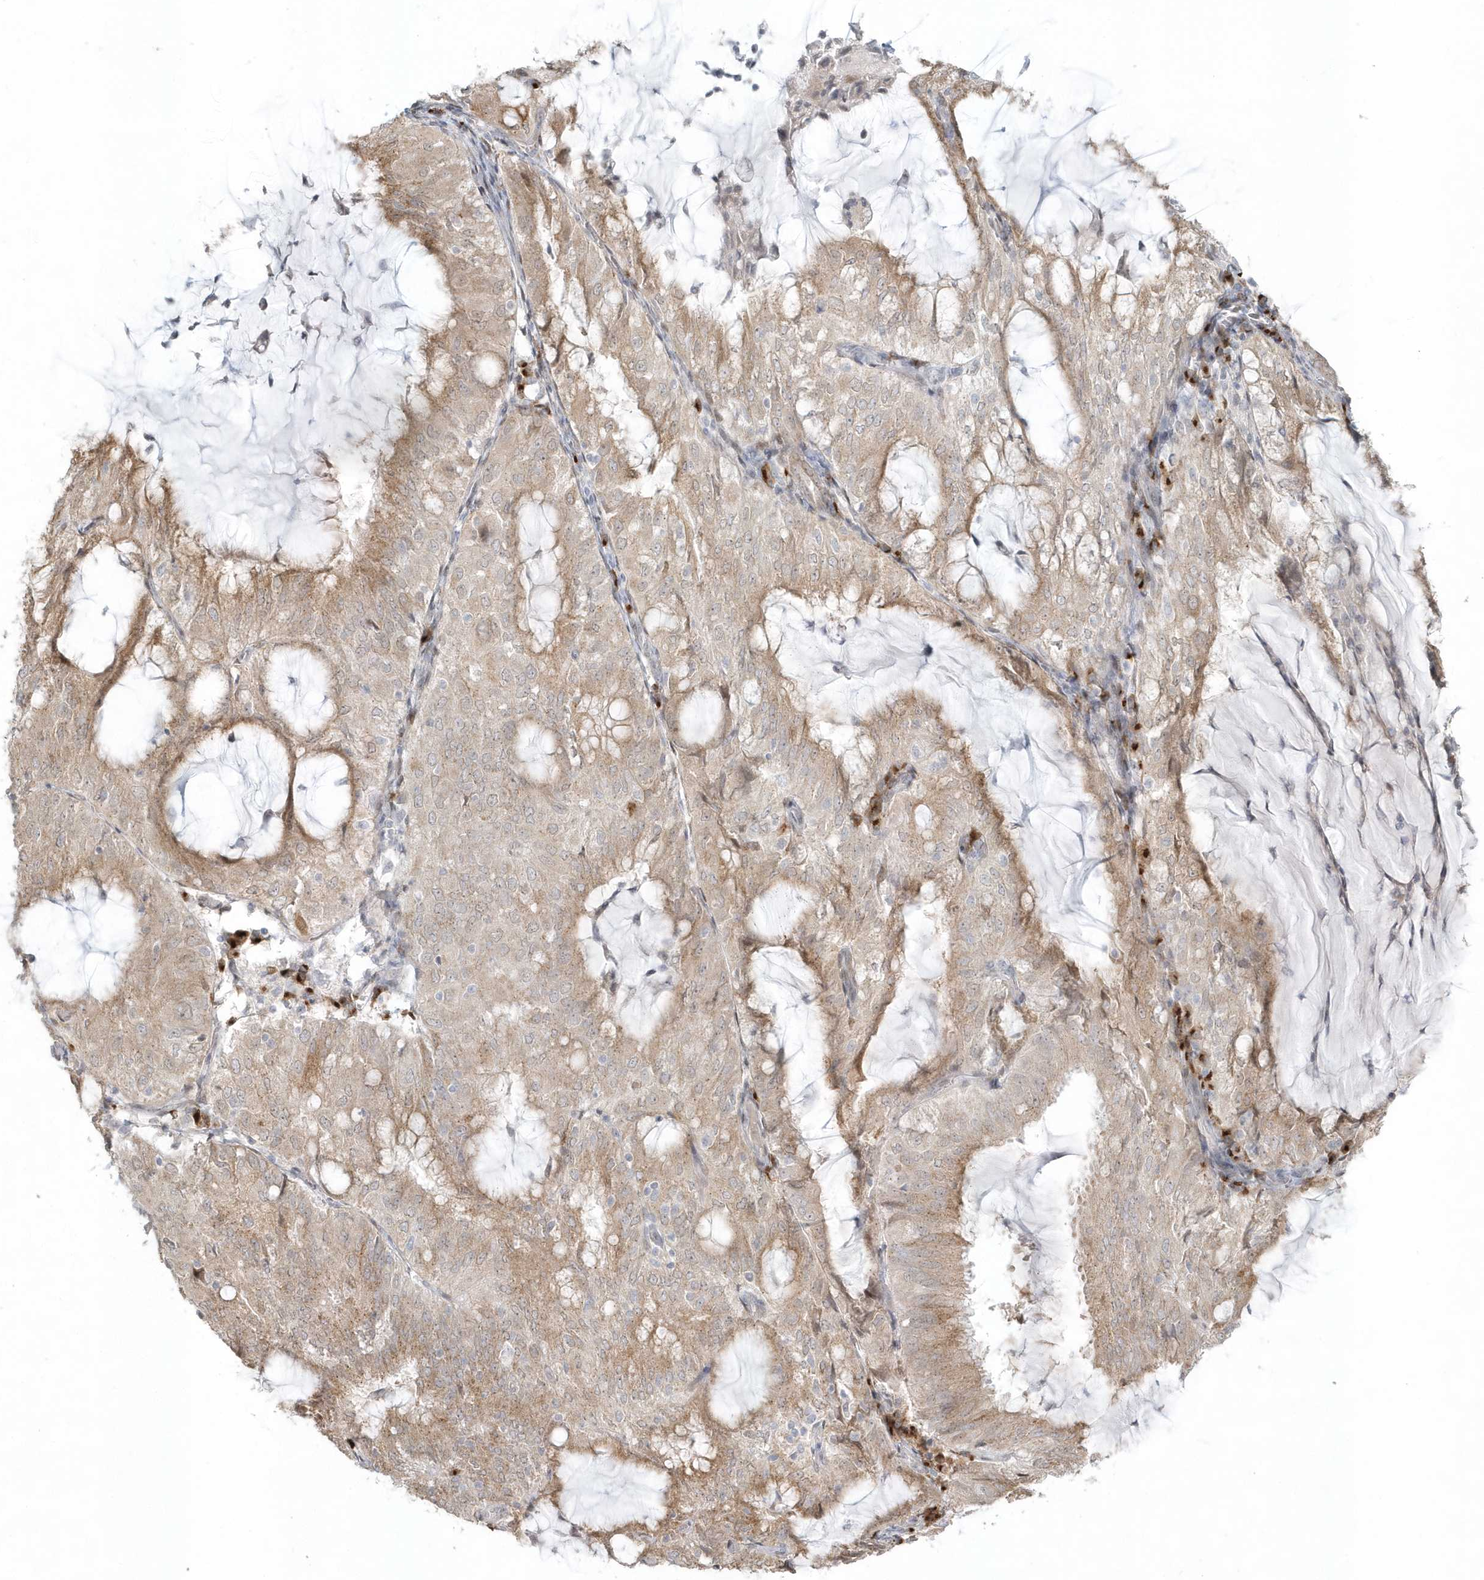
{"staining": {"intensity": "moderate", "quantity": ">75%", "location": "cytoplasmic/membranous"}, "tissue": "endometrial cancer", "cell_type": "Tumor cells", "image_type": "cancer", "snomed": [{"axis": "morphology", "description": "Adenocarcinoma, NOS"}, {"axis": "topography", "description": "Endometrium"}], "caption": "Endometrial adenocarcinoma stained with a protein marker shows moderate staining in tumor cells.", "gene": "DHFR", "patient": {"sex": "female", "age": 81}}